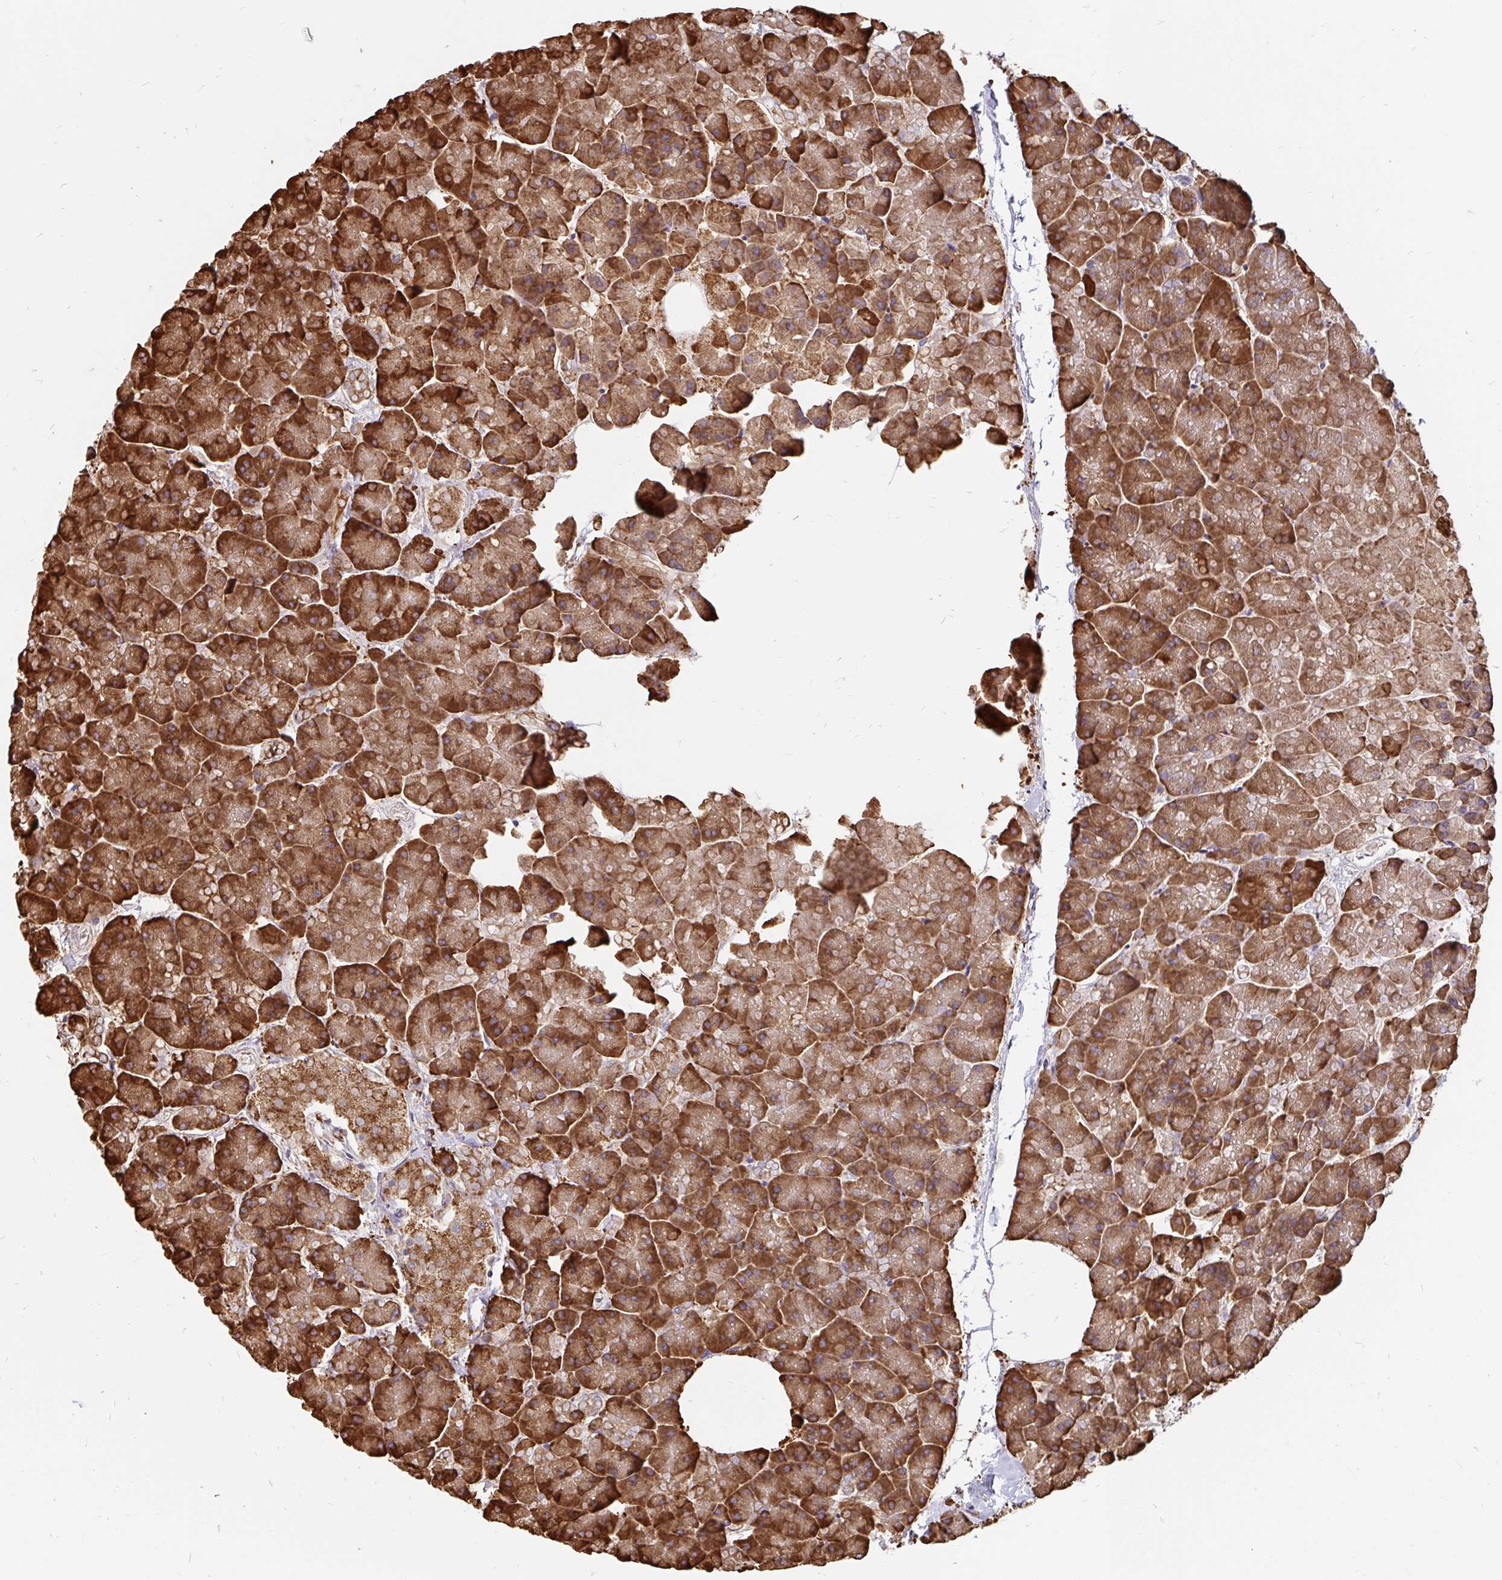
{"staining": {"intensity": "strong", "quantity": ">75%", "location": "cytoplasmic/membranous"}, "tissue": "pancreas", "cell_type": "Exocrine glandular cells", "image_type": "normal", "snomed": [{"axis": "morphology", "description": "Normal tissue, NOS"}, {"axis": "topography", "description": "Pancreas"}, {"axis": "topography", "description": "Peripheral nerve tissue"}], "caption": "Normal pancreas shows strong cytoplasmic/membranous expression in about >75% of exocrine glandular cells.", "gene": "EML5", "patient": {"sex": "male", "age": 54}}